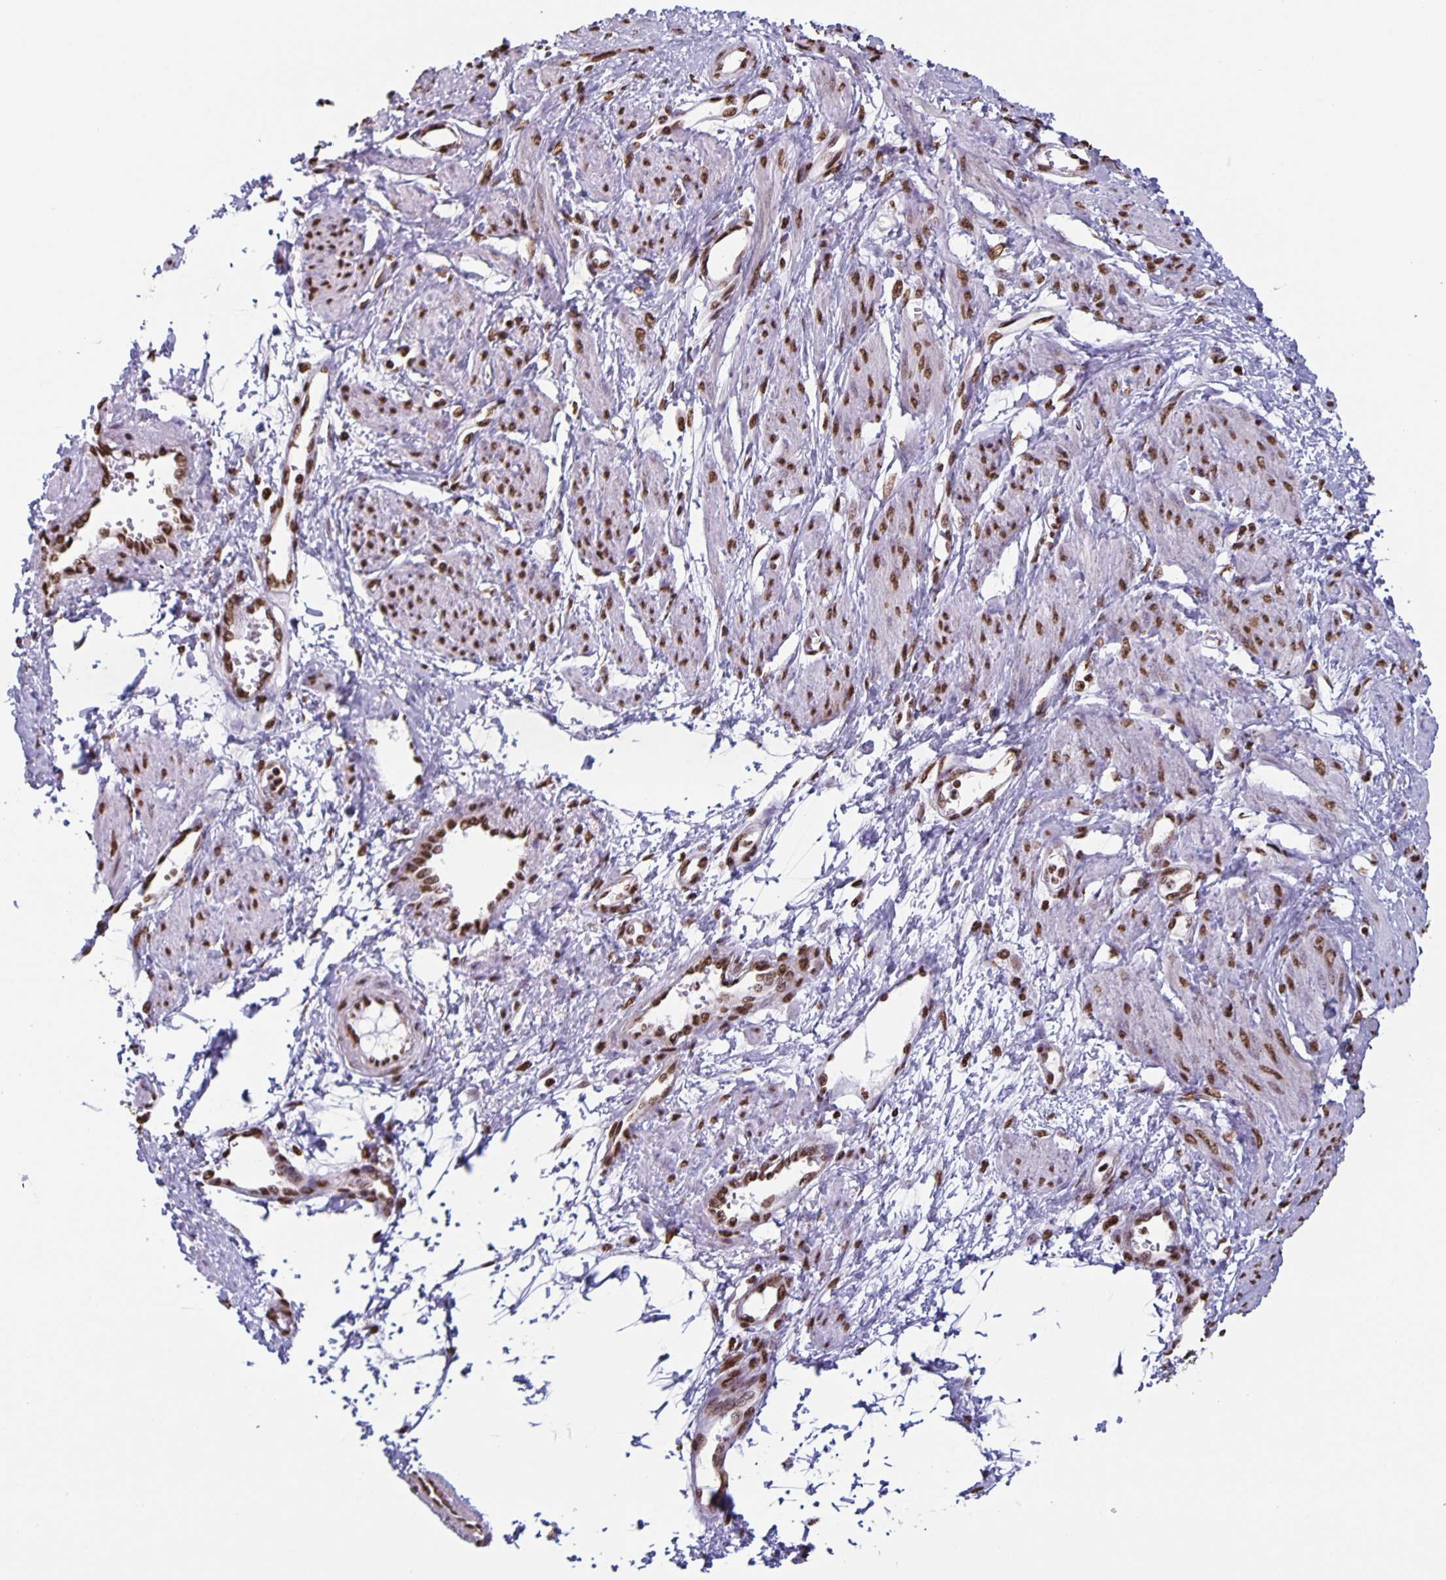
{"staining": {"intensity": "strong", "quantity": ">75%", "location": "nuclear"}, "tissue": "smooth muscle", "cell_type": "Smooth muscle cells", "image_type": "normal", "snomed": [{"axis": "morphology", "description": "Normal tissue, NOS"}, {"axis": "topography", "description": "Smooth muscle"}, {"axis": "topography", "description": "Uterus"}], "caption": "IHC micrograph of normal human smooth muscle stained for a protein (brown), which exhibits high levels of strong nuclear positivity in about >75% of smooth muscle cells.", "gene": "DUT", "patient": {"sex": "female", "age": 39}}